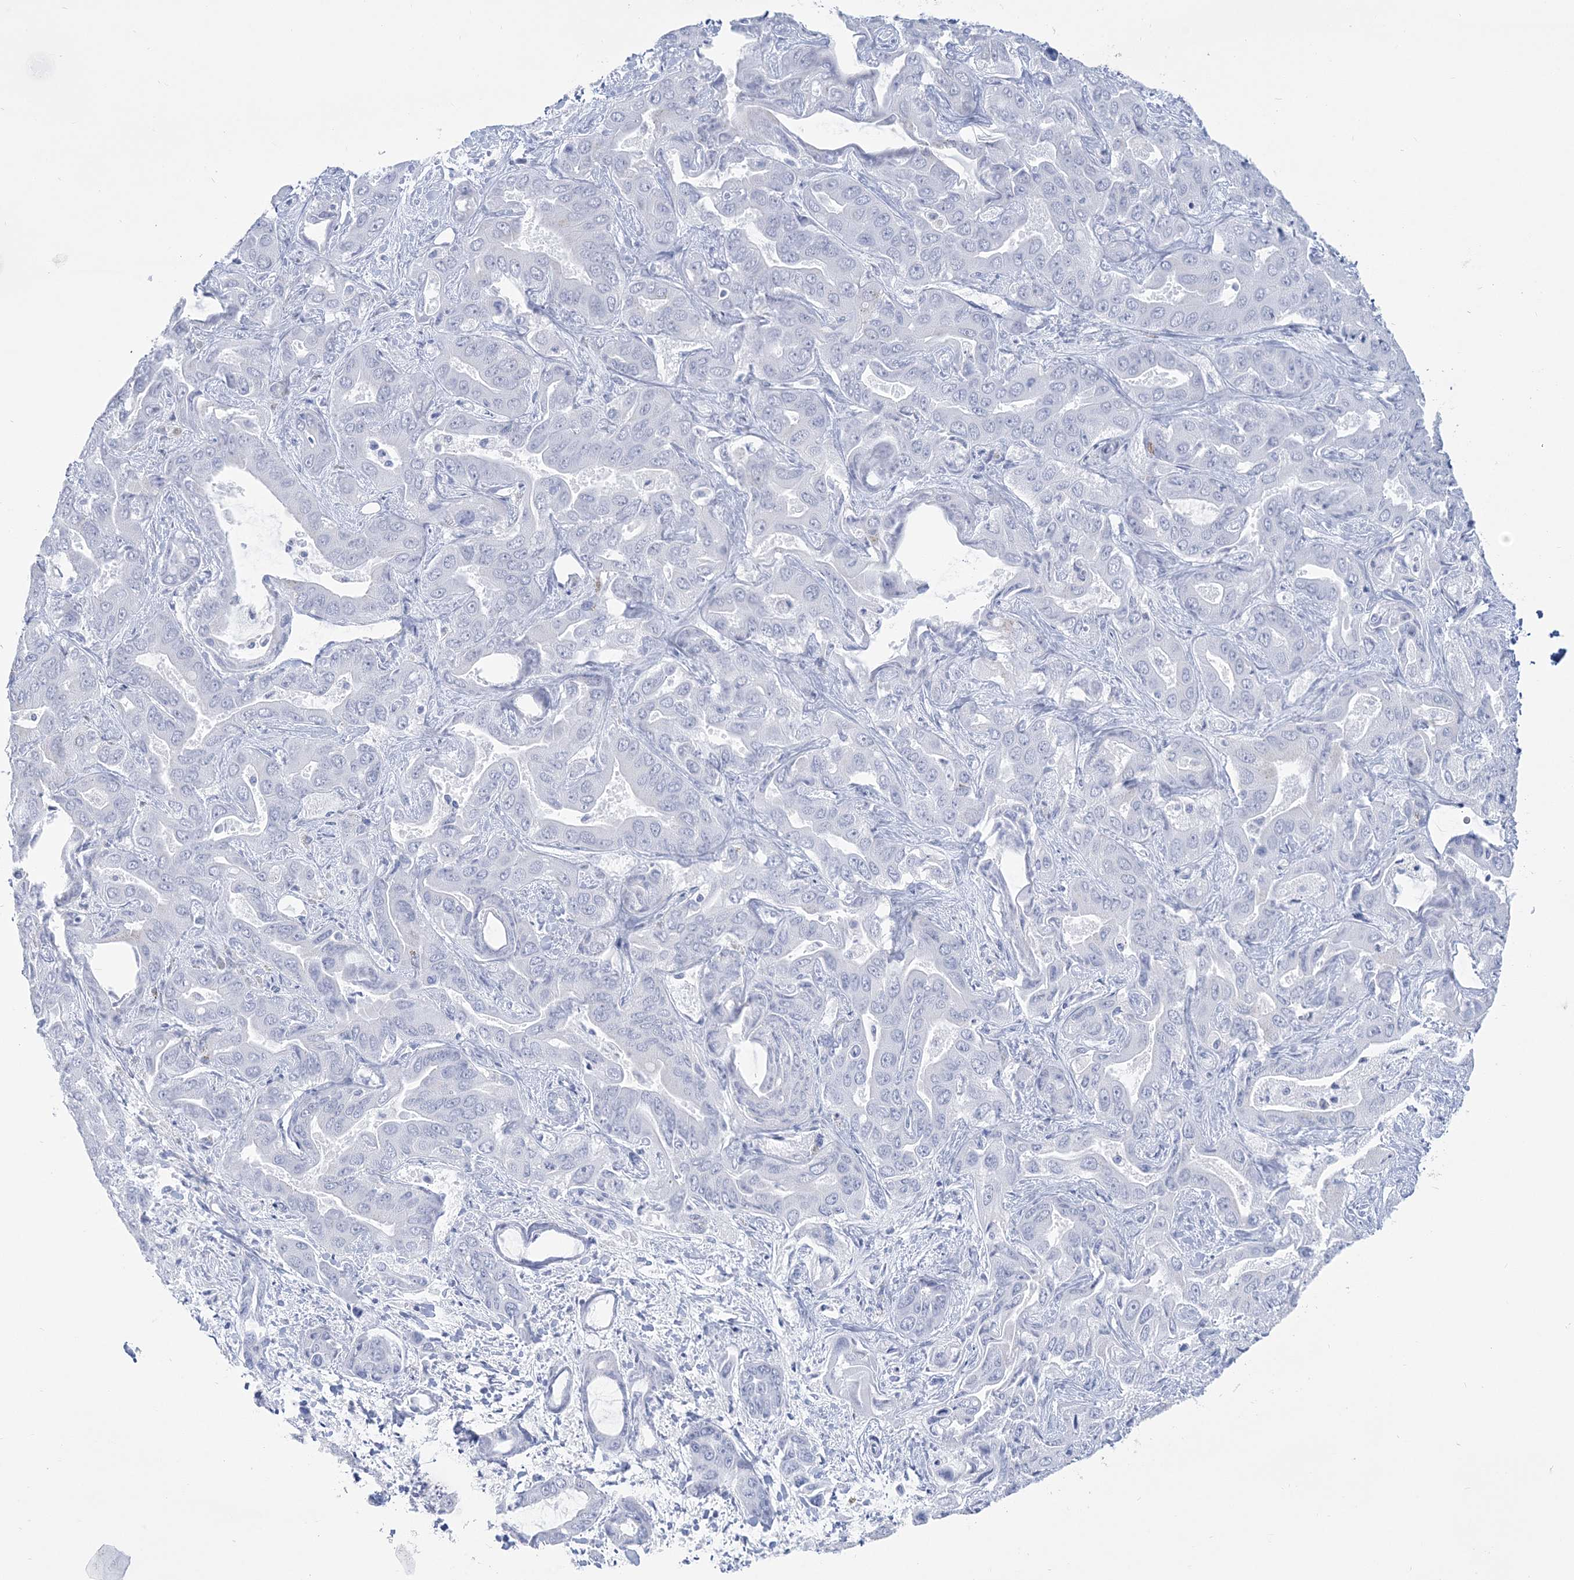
{"staining": {"intensity": "negative", "quantity": "none", "location": "none"}, "tissue": "liver cancer", "cell_type": "Tumor cells", "image_type": "cancer", "snomed": [{"axis": "morphology", "description": "Cholangiocarcinoma"}, {"axis": "topography", "description": "Liver"}], "caption": "High power microscopy image of an IHC histopathology image of liver cancer, revealing no significant expression in tumor cells.", "gene": "ZNF843", "patient": {"sex": "female", "age": 52}}